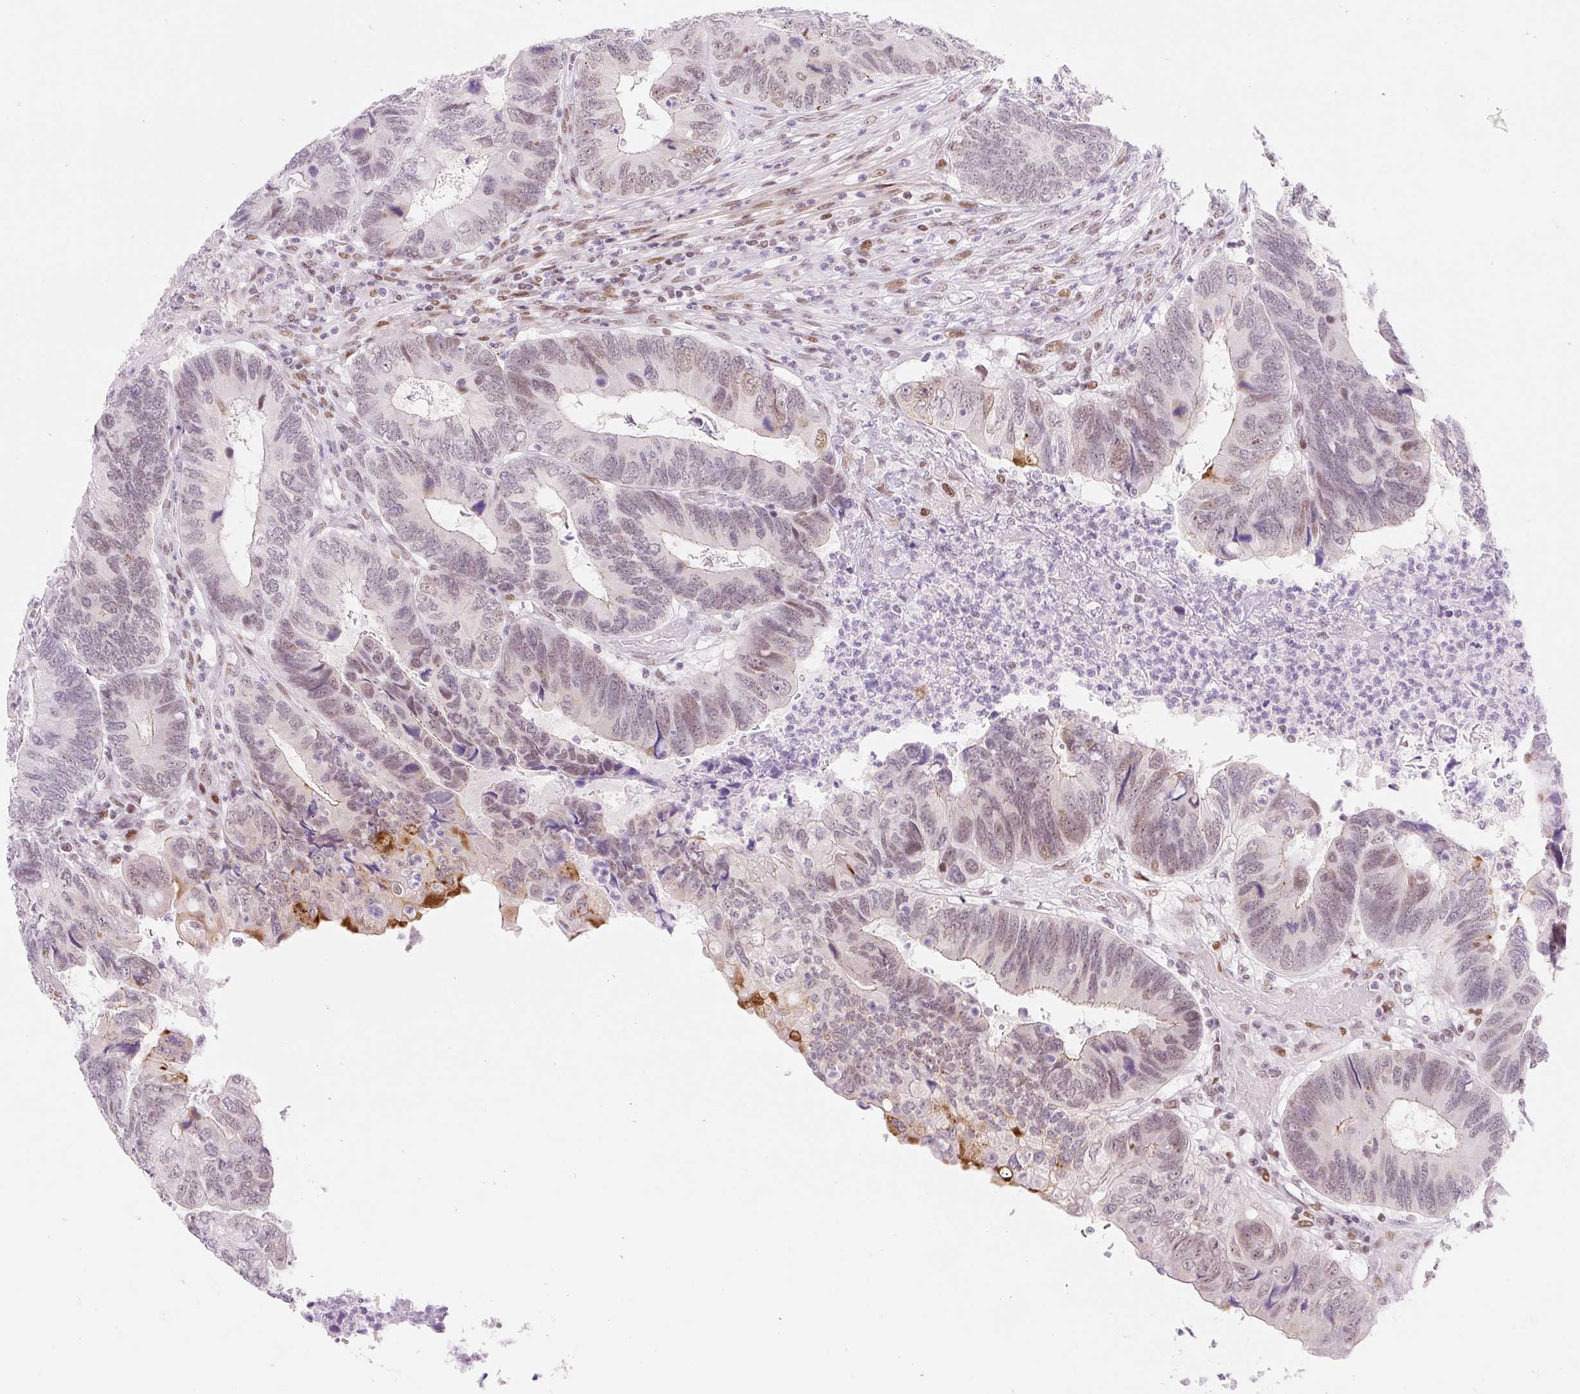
{"staining": {"intensity": "moderate", "quantity": "<25%", "location": "nuclear"}, "tissue": "colorectal cancer", "cell_type": "Tumor cells", "image_type": "cancer", "snomed": [{"axis": "morphology", "description": "Adenocarcinoma, NOS"}, {"axis": "topography", "description": "Colon"}], "caption": "A low amount of moderate nuclear staining is present in approximately <25% of tumor cells in colorectal cancer tissue. (Stains: DAB in brown, nuclei in blue, Microscopy: brightfield microscopy at high magnification).", "gene": "H2BW1", "patient": {"sex": "female", "age": 67}}